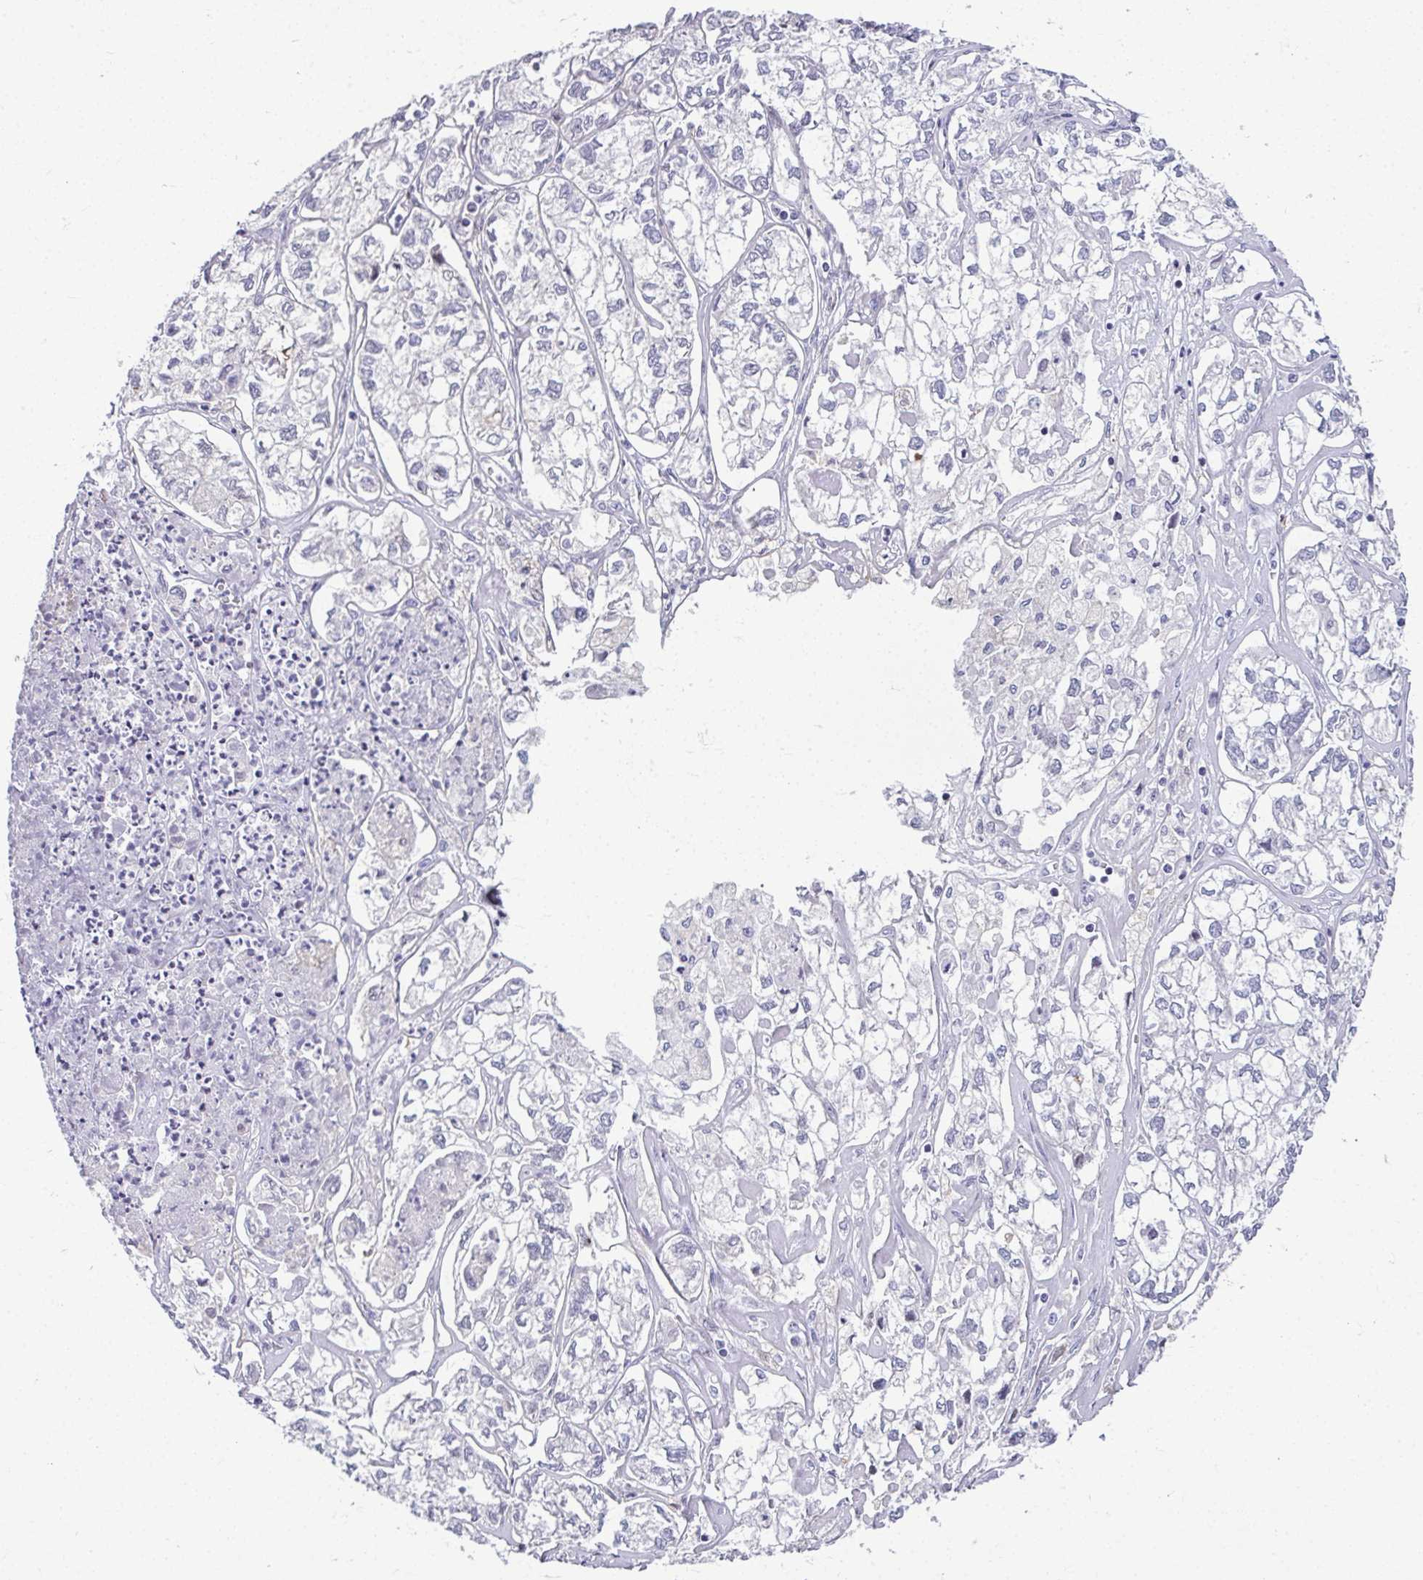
{"staining": {"intensity": "negative", "quantity": "none", "location": "none"}, "tissue": "ovarian cancer", "cell_type": "Tumor cells", "image_type": "cancer", "snomed": [{"axis": "morphology", "description": "Carcinoma, endometroid"}, {"axis": "topography", "description": "Ovary"}], "caption": "Immunohistochemistry of endometroid carcinoma (ovarian) reveals no staining in tumor cells.", "gene": "ODF1", "patient": {"sex": "female", "age": 64}}